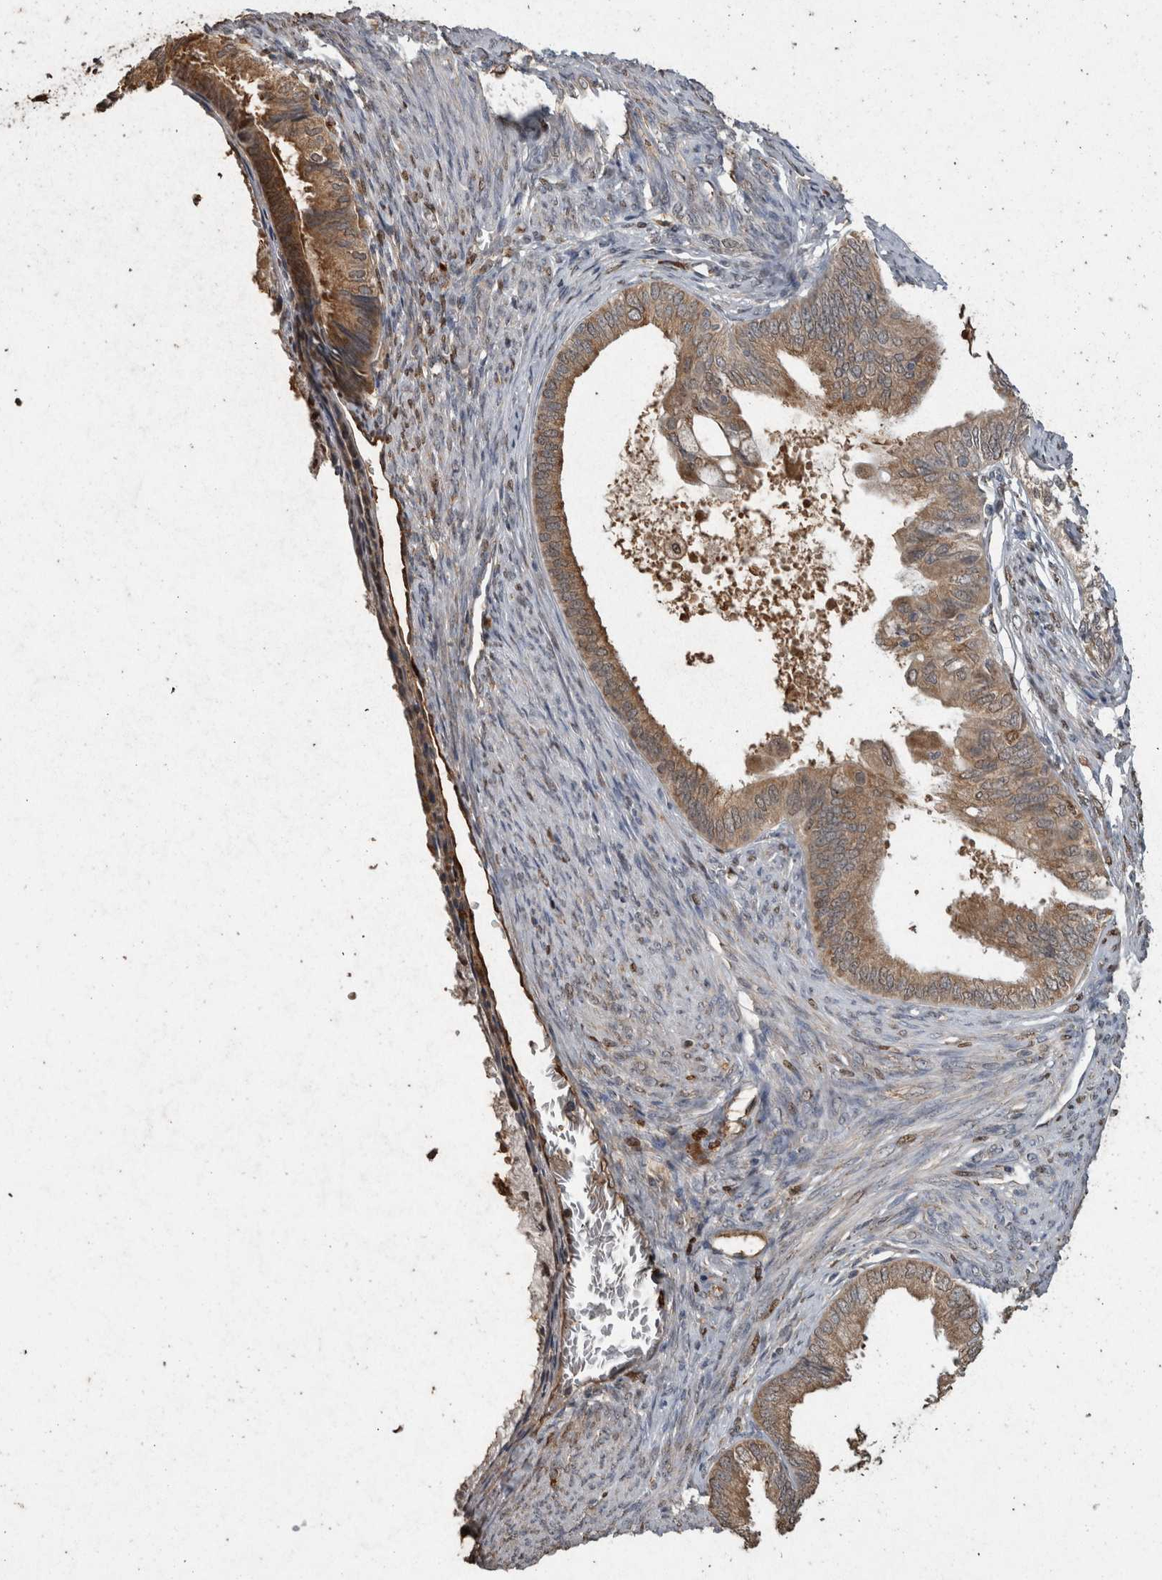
{"staining": {"intensity": "moderate", "quantity": ">75%", "location": "cytoplasmic/membranous"}, "tissue": "endometrial cancer", "cell_type": "Tumor cells", "image_type": "cancer", "snomed": [{"axis": "morphology", "description": "Adenocarcinoma, NOS"}, {"axis": "topography", "description": "Endometrium"}], "caption": "Endometrial cancer was stained to show a protein in brown. There is medium levels of moderate cytoplasmic/membranous staining in approximately >75% of tumor cells.", "gene": "ADGRL3", "patient": {"sex": "female", "age": 86}}